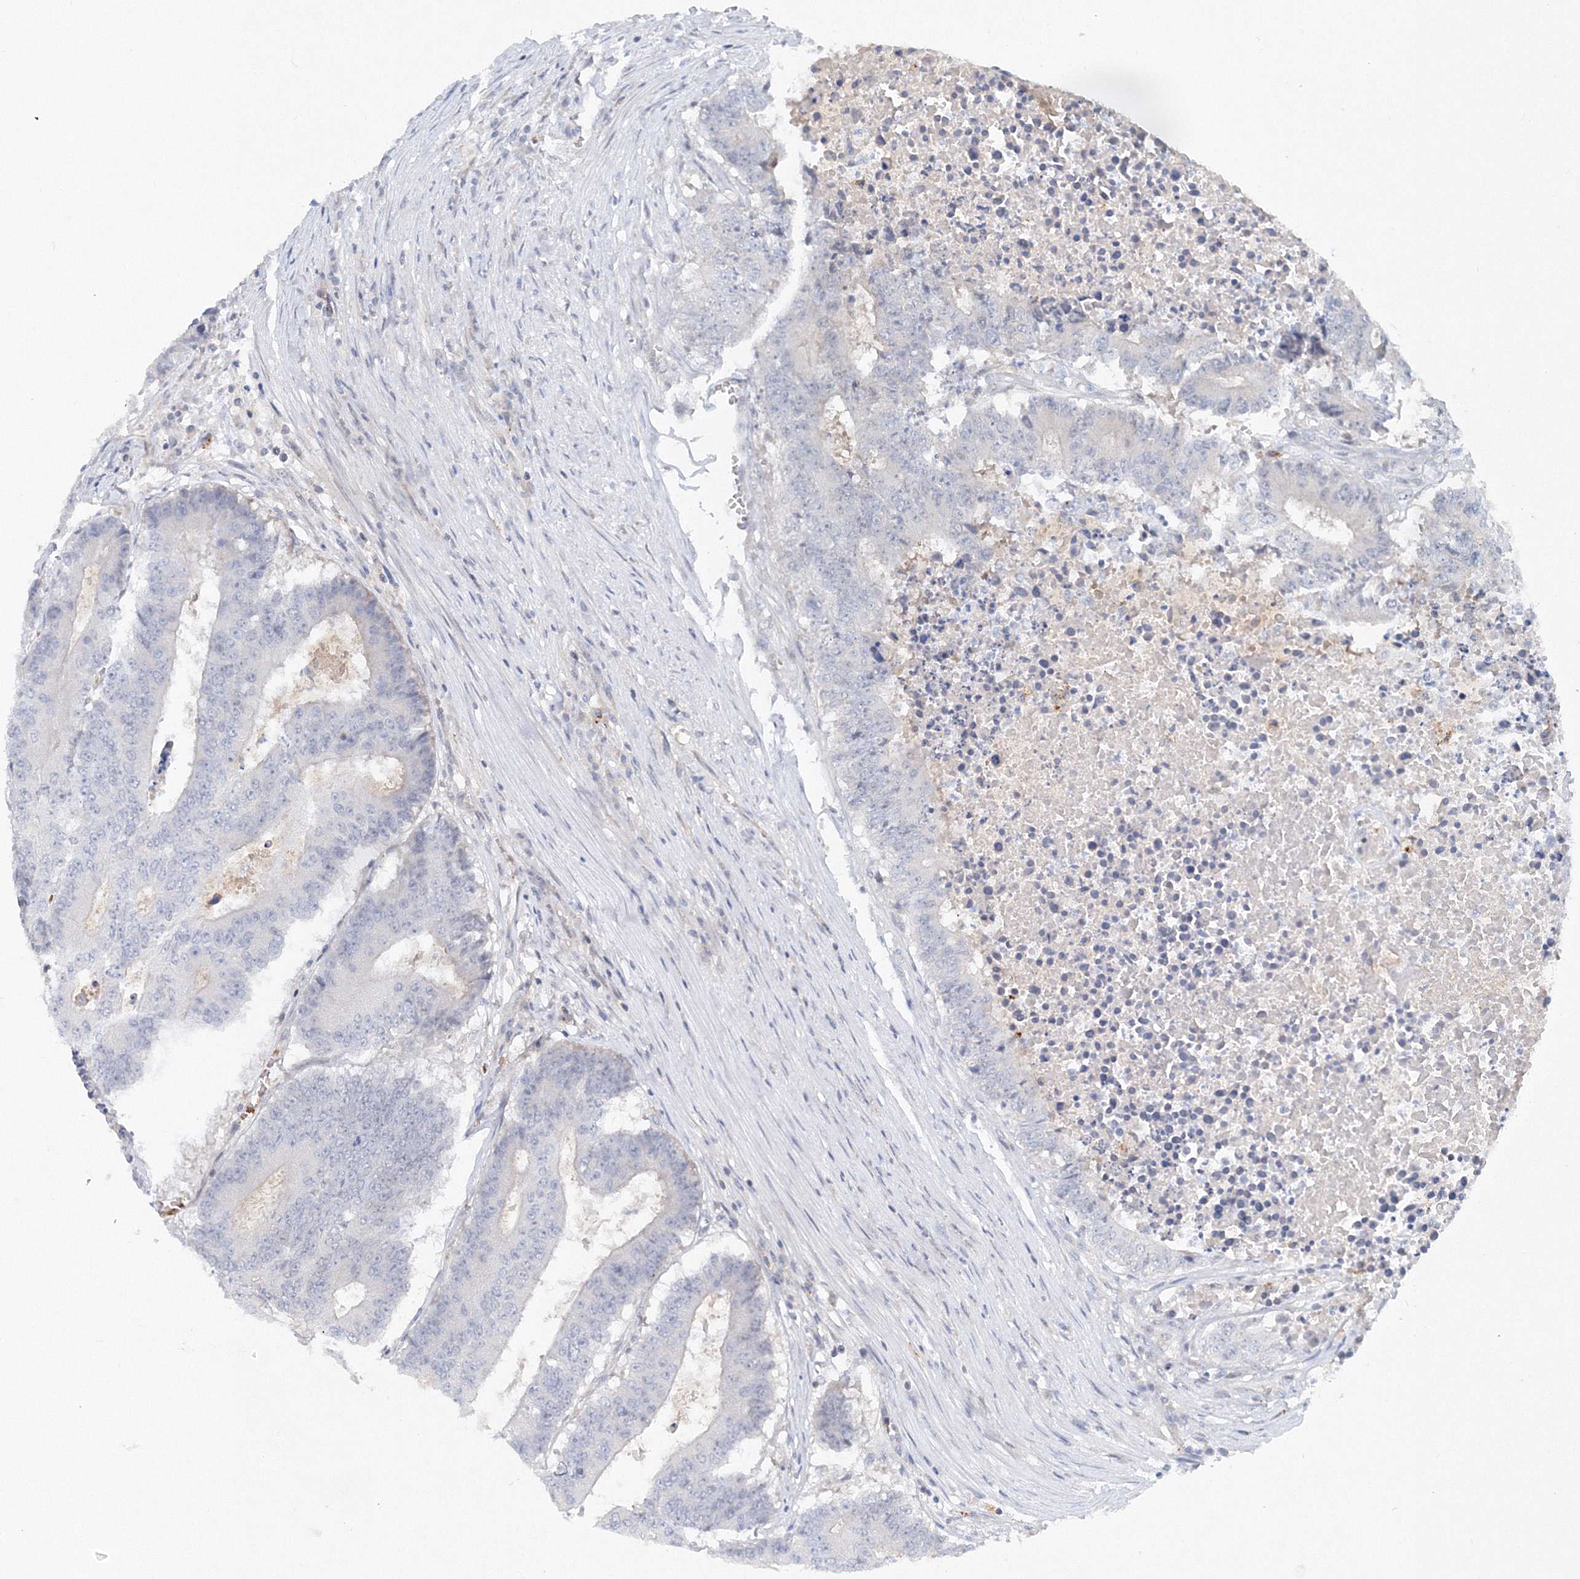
{"staining": {"intensity": "negative", "quantity": "none", "location": "none"}, "tissue": "colorectal cancer", "cell_type": "Tumor cells", "image_type": "cancer", "snomed": [{"axis": "morphology", "description": "Adenocarcinoma, NOS"}, {"axis": "topography", "description": "Colon"}], "caption": "Tumor cells show no significant protein expression in colorectal adenocarcinoma.", "gene": "SH3BP5", "patient": {"sex": "male", "age": 87}}